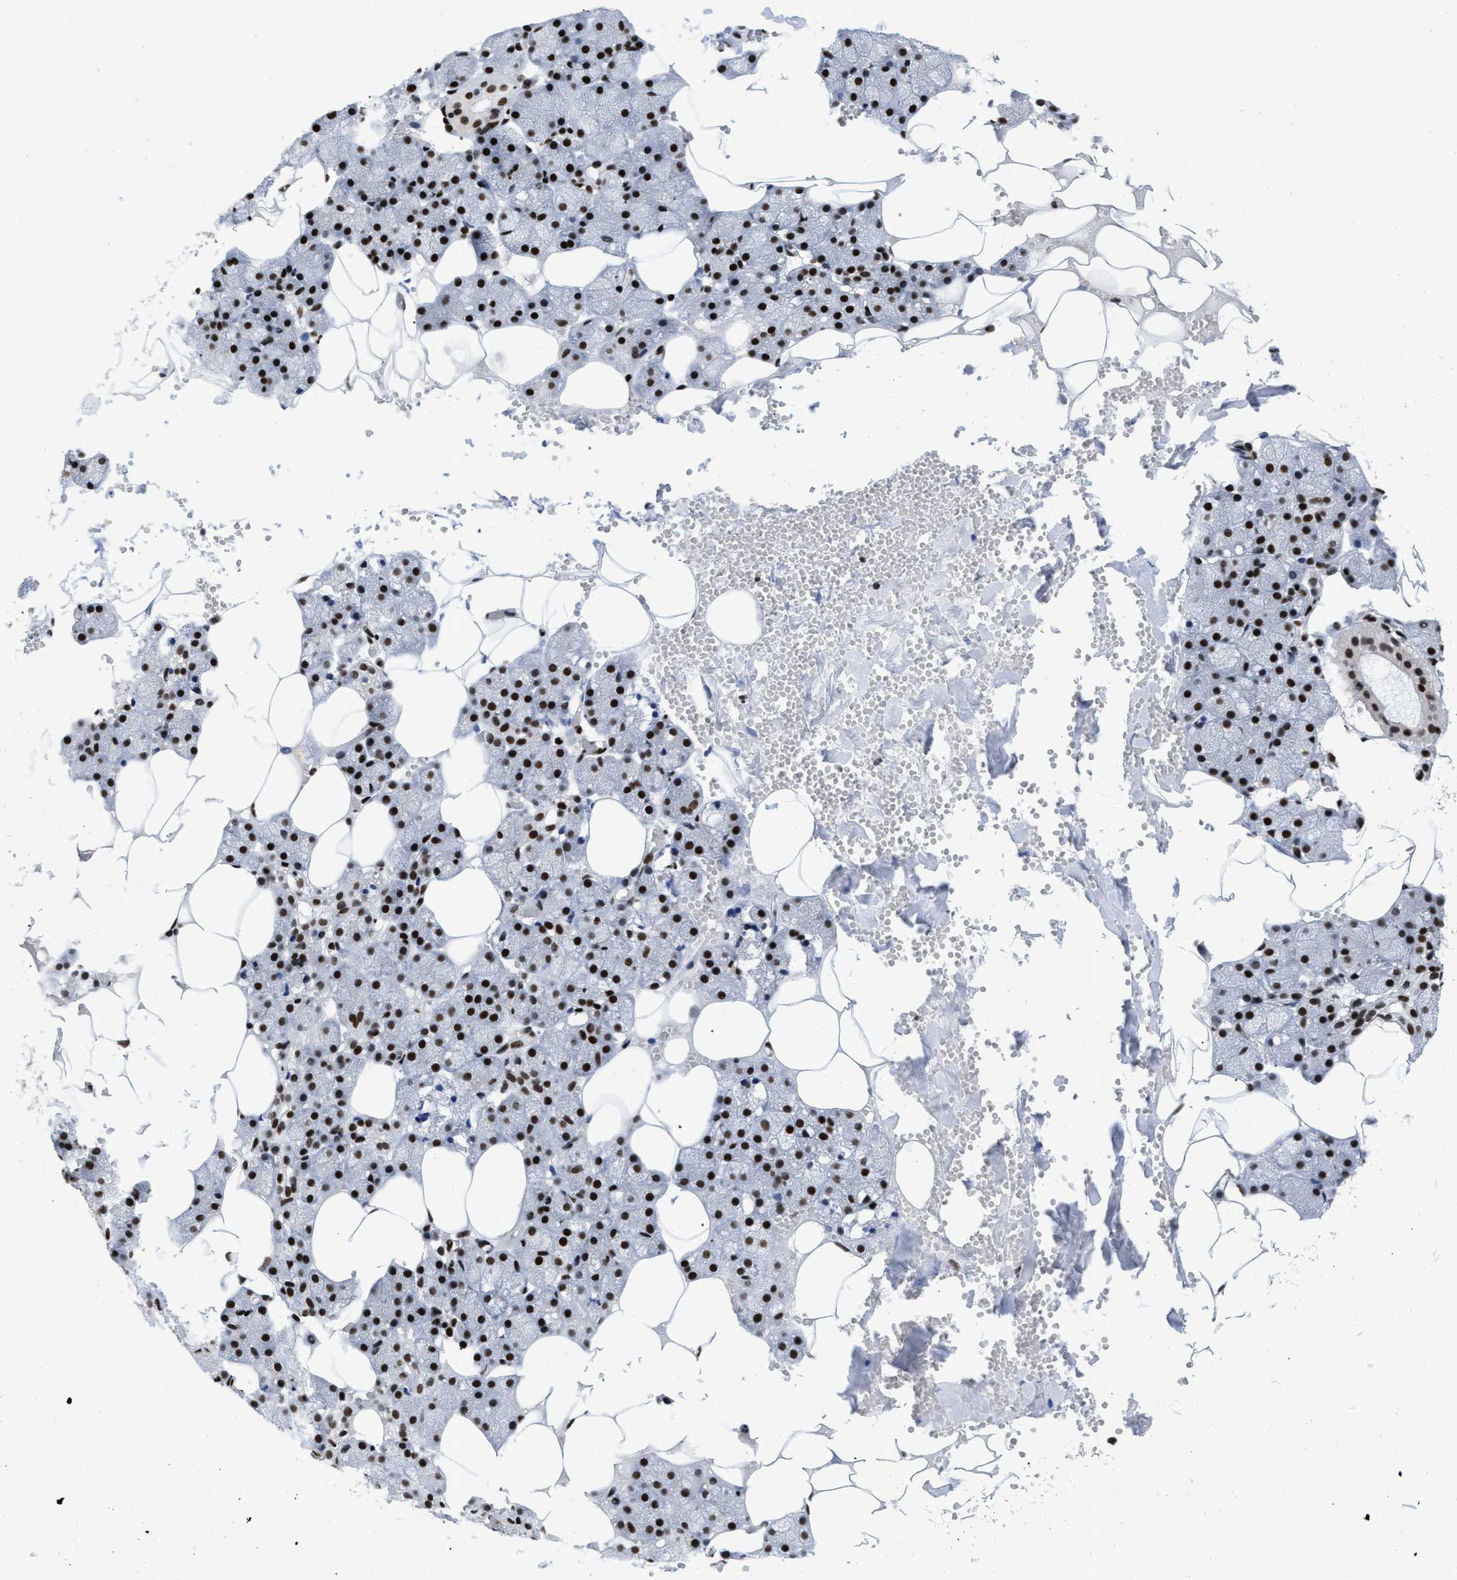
{"staining": {"intensity": "strong", "quantity": ">75%", "location": "nuclear"}, "tissue": "salivary gland", "cell_type": "Glandular cells", "image_type": "normal", "snomed": [{"axis": "morphology", "description": "Normal tissue, NOS"}, {"axis": "topography", "description": "Salivary gland"}], "caption": "Protein expression analysis of unremarkable salivary gland shows strong nuclear positivity in approximately >75% of glandular cells. (DAB (3,3'-diaminobenzidine) IHC with brightfield microscopy, high magnification).", "gene": "CREB1", "patient": {"sex": "male", "age": 62}}